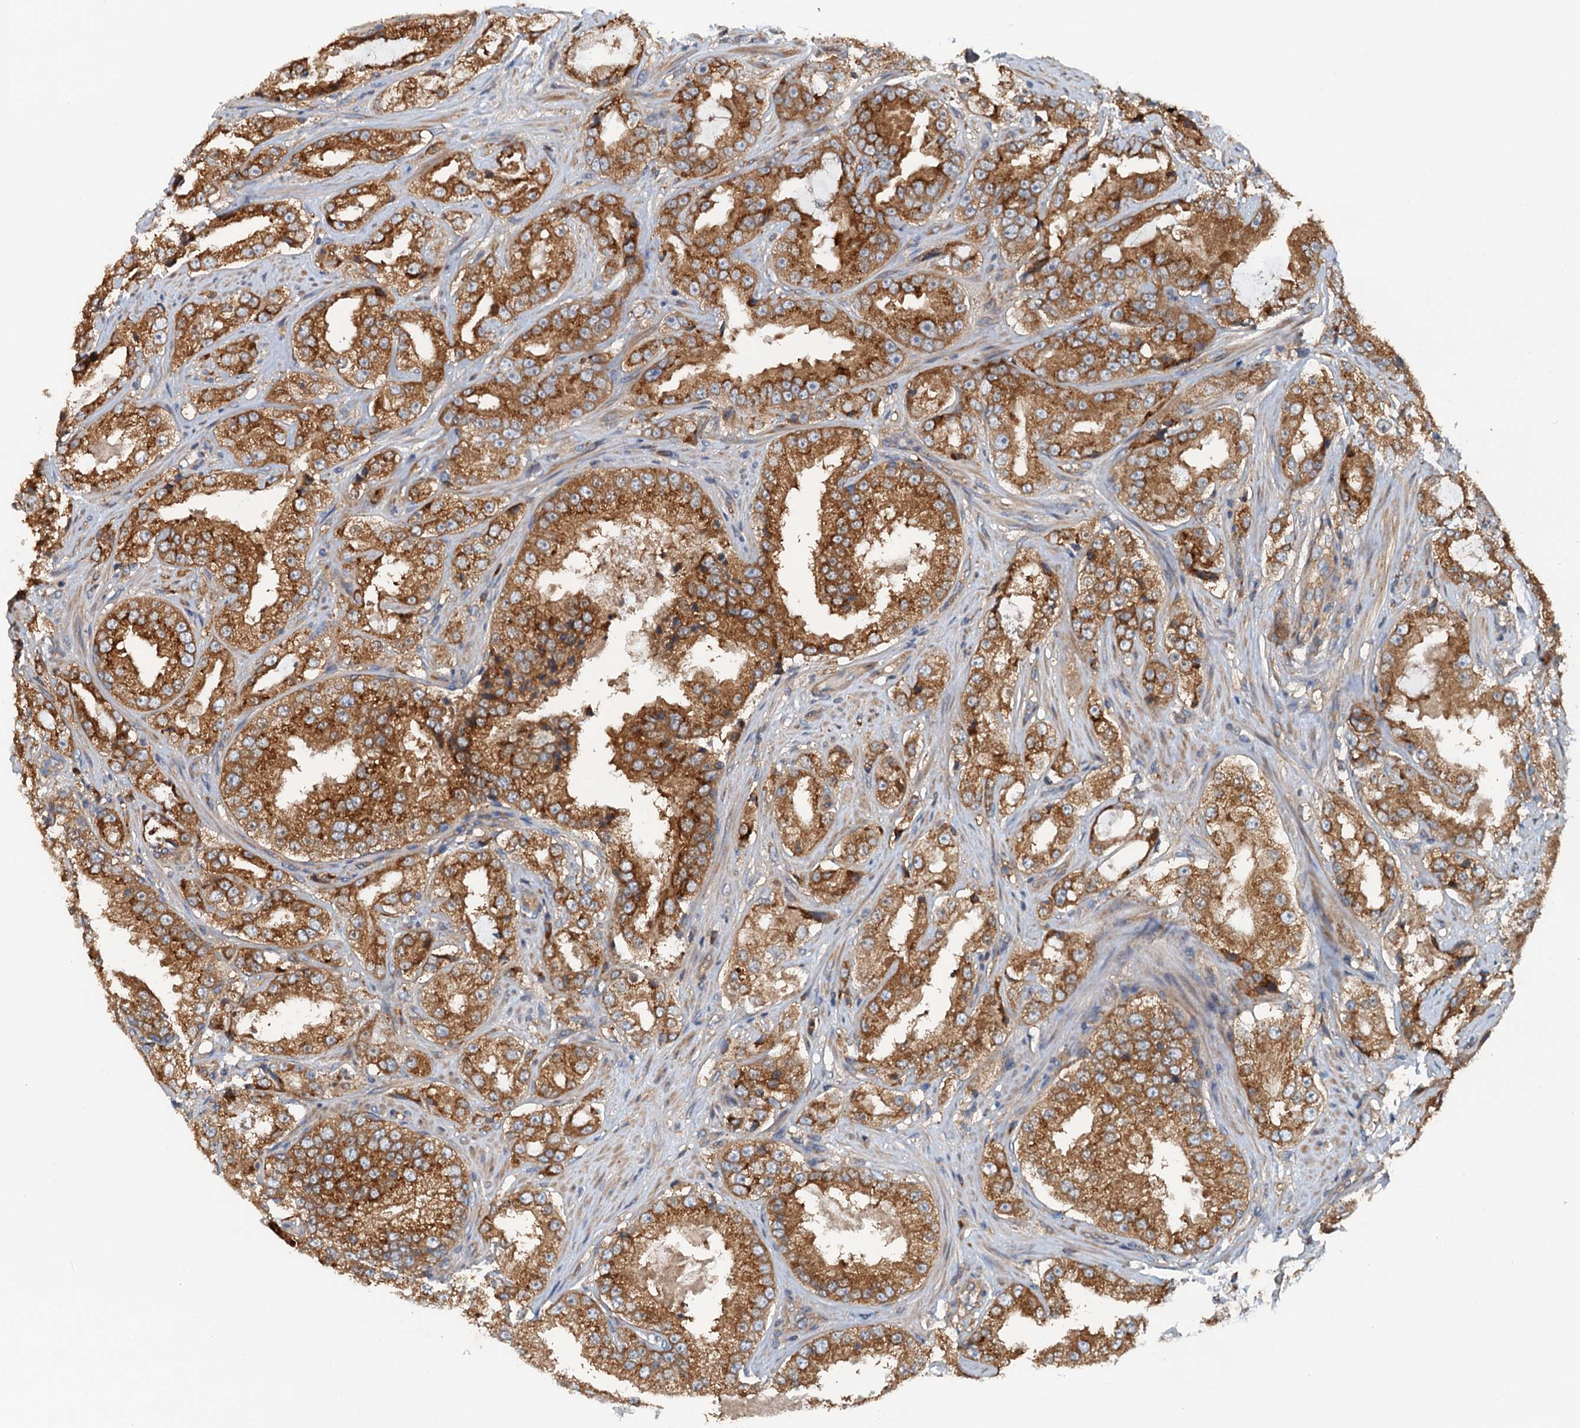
{"staining": {"intensity": "moderate", "quantity": ">75%", "location": "cytoplasmic/membranous"}, "tissue": "prostate cancer", "cell_type": "Tumor cells", "image_type": "cancer", "snomed": [{"axis": "morphology", "description": "Adenocarcinoma, High grade"}, {"axis": "topography", "description": "Prostate"}], "caption": "Tumor cells demonstrate moderate cytoplasmic/membranous staining in about >75% of cells in adenocarcinoma (high-grade) (prostate).", "gene": "COG3", "patient": {"sex": "male", "age": 73}}